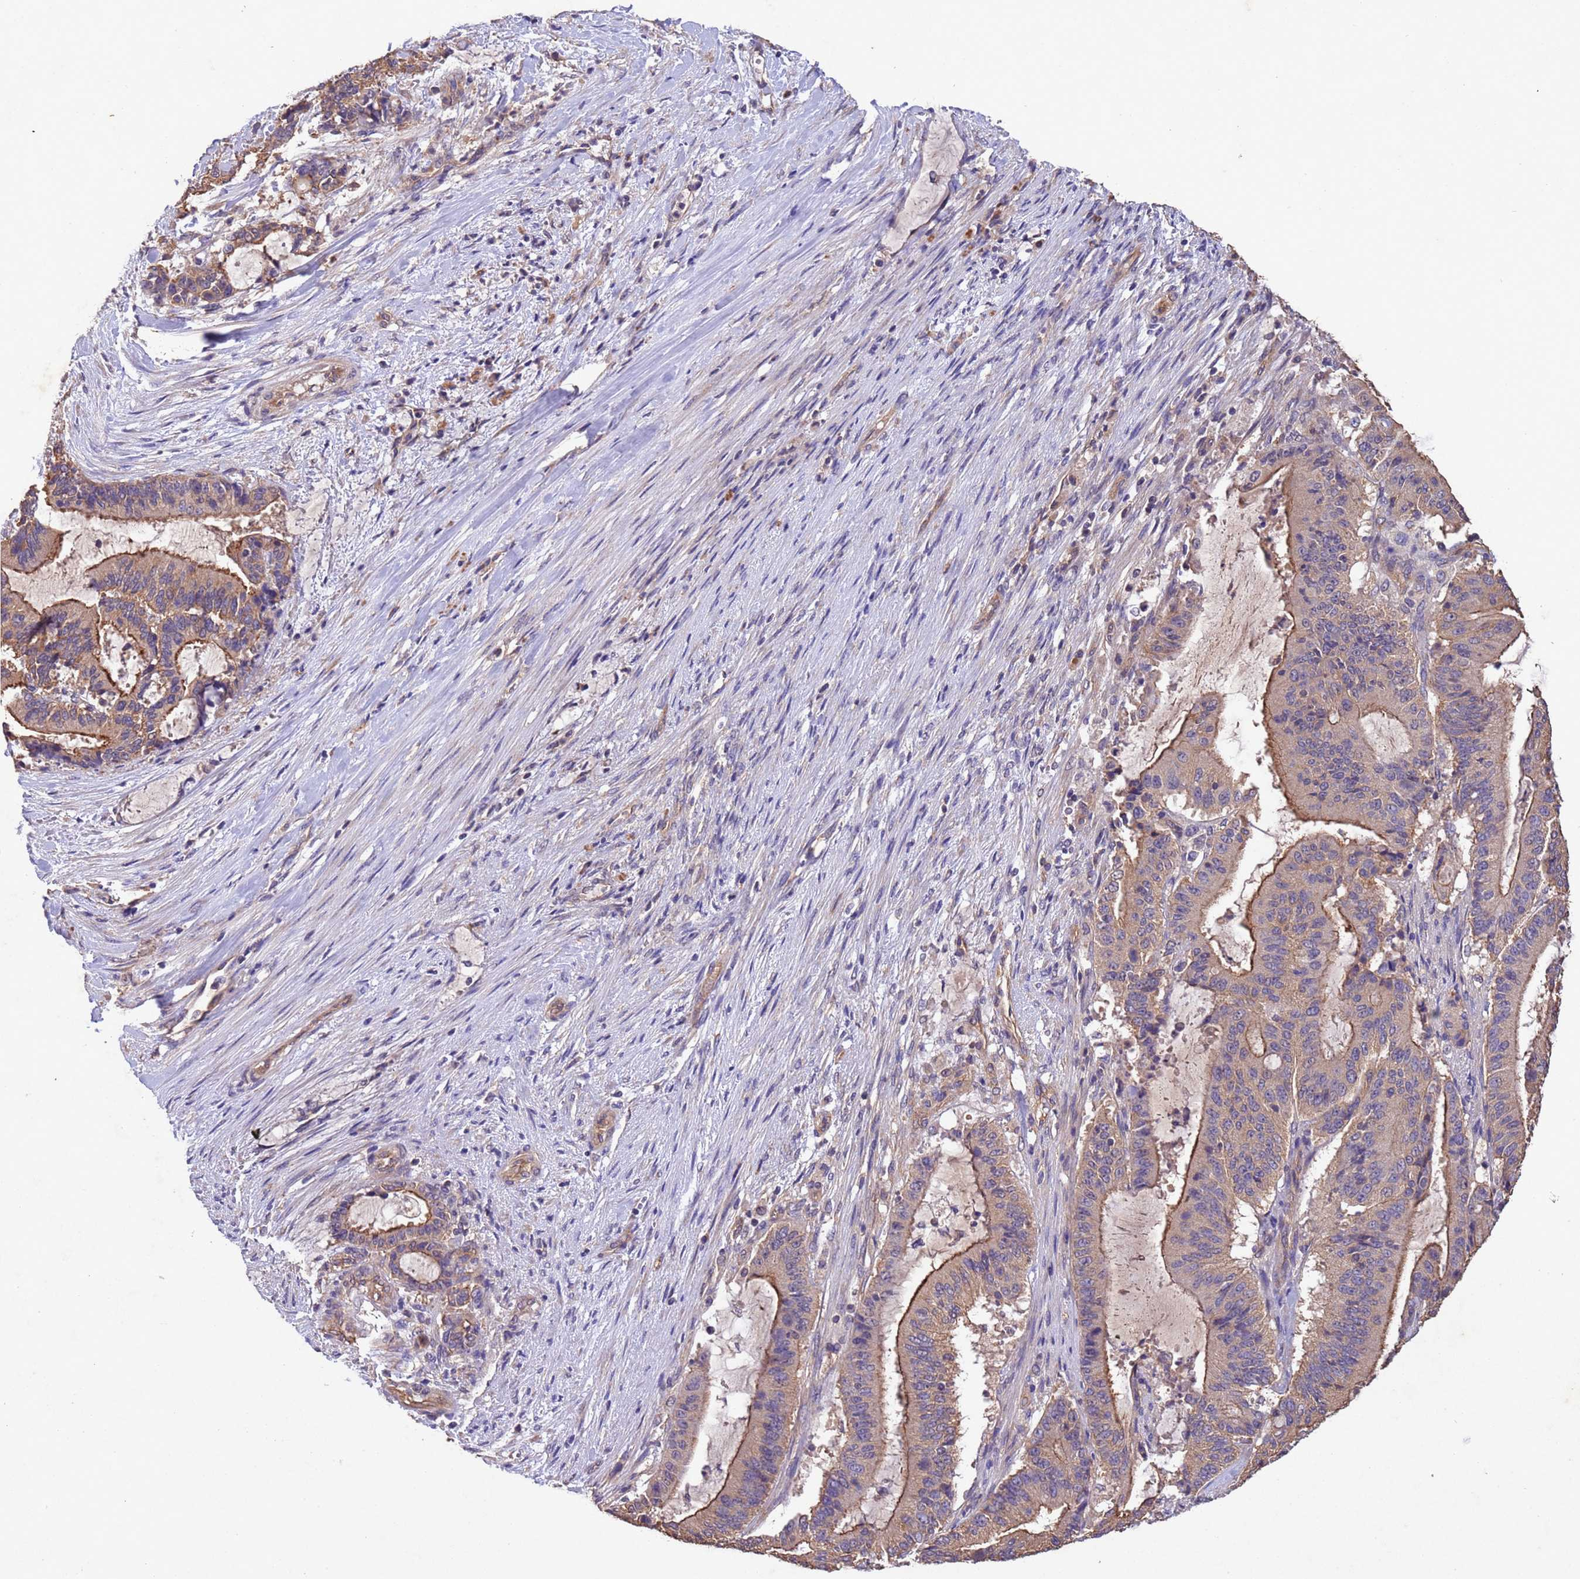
{"staining": {"intensity": "moderate", "quantity": "25%-75%", "location": "cytoplasmic/membranous"}, "tissue": "liver cancer", "cell_type": "Tumor cells", "image_type": "cancer", "snomed": [{"axis": "morphology", "description": "Normal tissue, NOS"}, {"axis": "morphology", "description": "Cholangiocarcinoma"}, {"axis": "topography", "description": "Liver"}, {"axis": "topography", "description": "Peripheral nerve tissue"}], "caption": "Moderate cytoplasmic/membranous positivity for a protein is identified in about 25%-75% of tumor cells of liver cholangiocarcinoma using IHC.", "gene": "MTX3", "patient": {"sex": "female", "age": 73}}